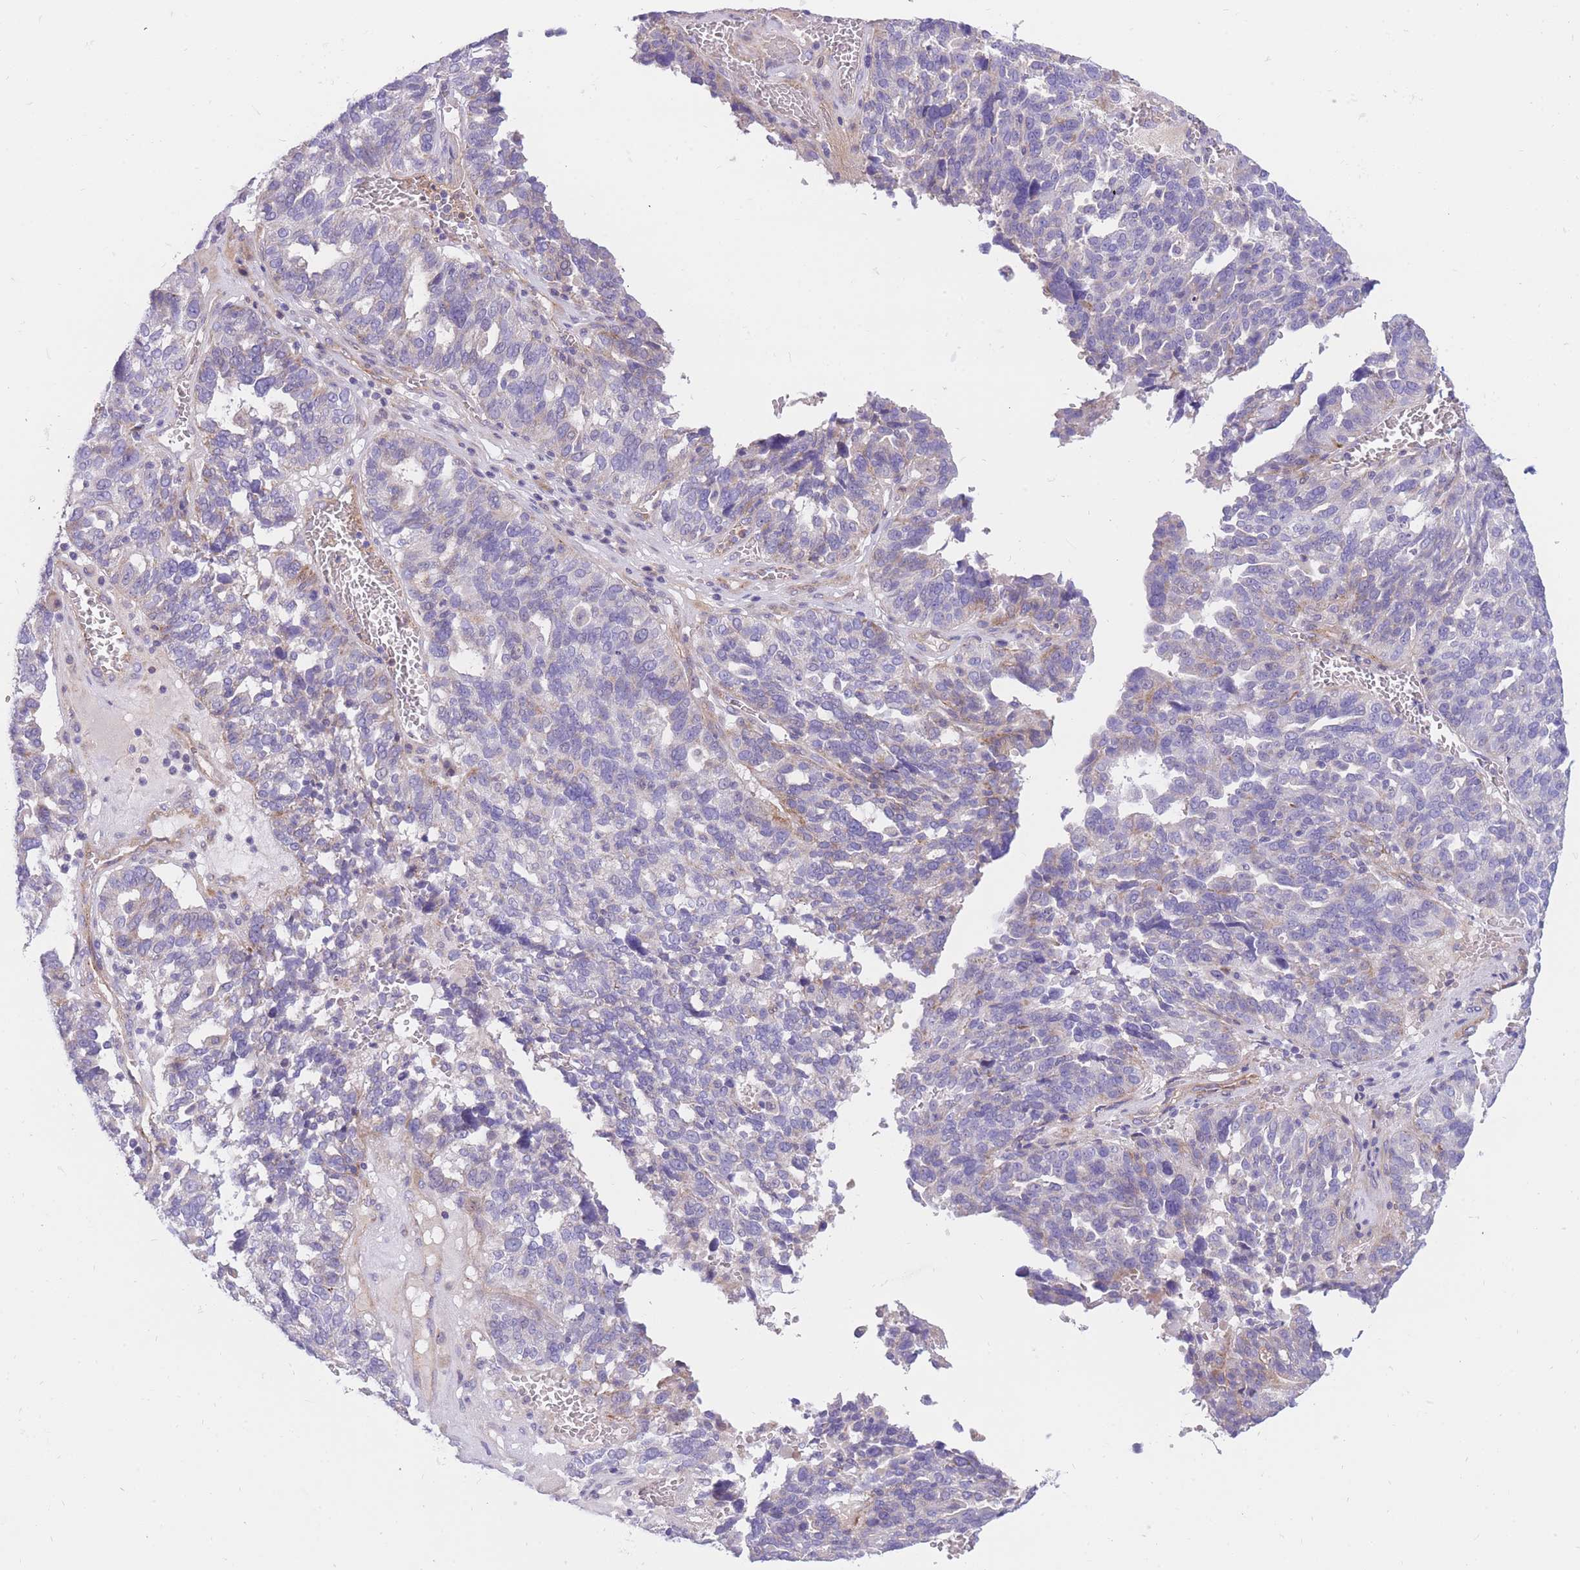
{"staining": {"intensity": "negative", "quantity": "none", "location": "none"}, "tissue": "ovarian cancer", "cell_type": "Tumor cells", "image_type": "cancer", "snomed": [{"axis": "morphology", "description": "Cystadenocarcinoma, serous, NOS"}, {"axis": "topography", "description": "Ovary"}], "caption": "This is an immunohistochemistry (IHC) histopathology image of human ovarian serous cystadenocarcinoma. There is no staining in tumor cells.", "gene": "SULT1A1", "patient": {"sex": "female", "age": 59}}